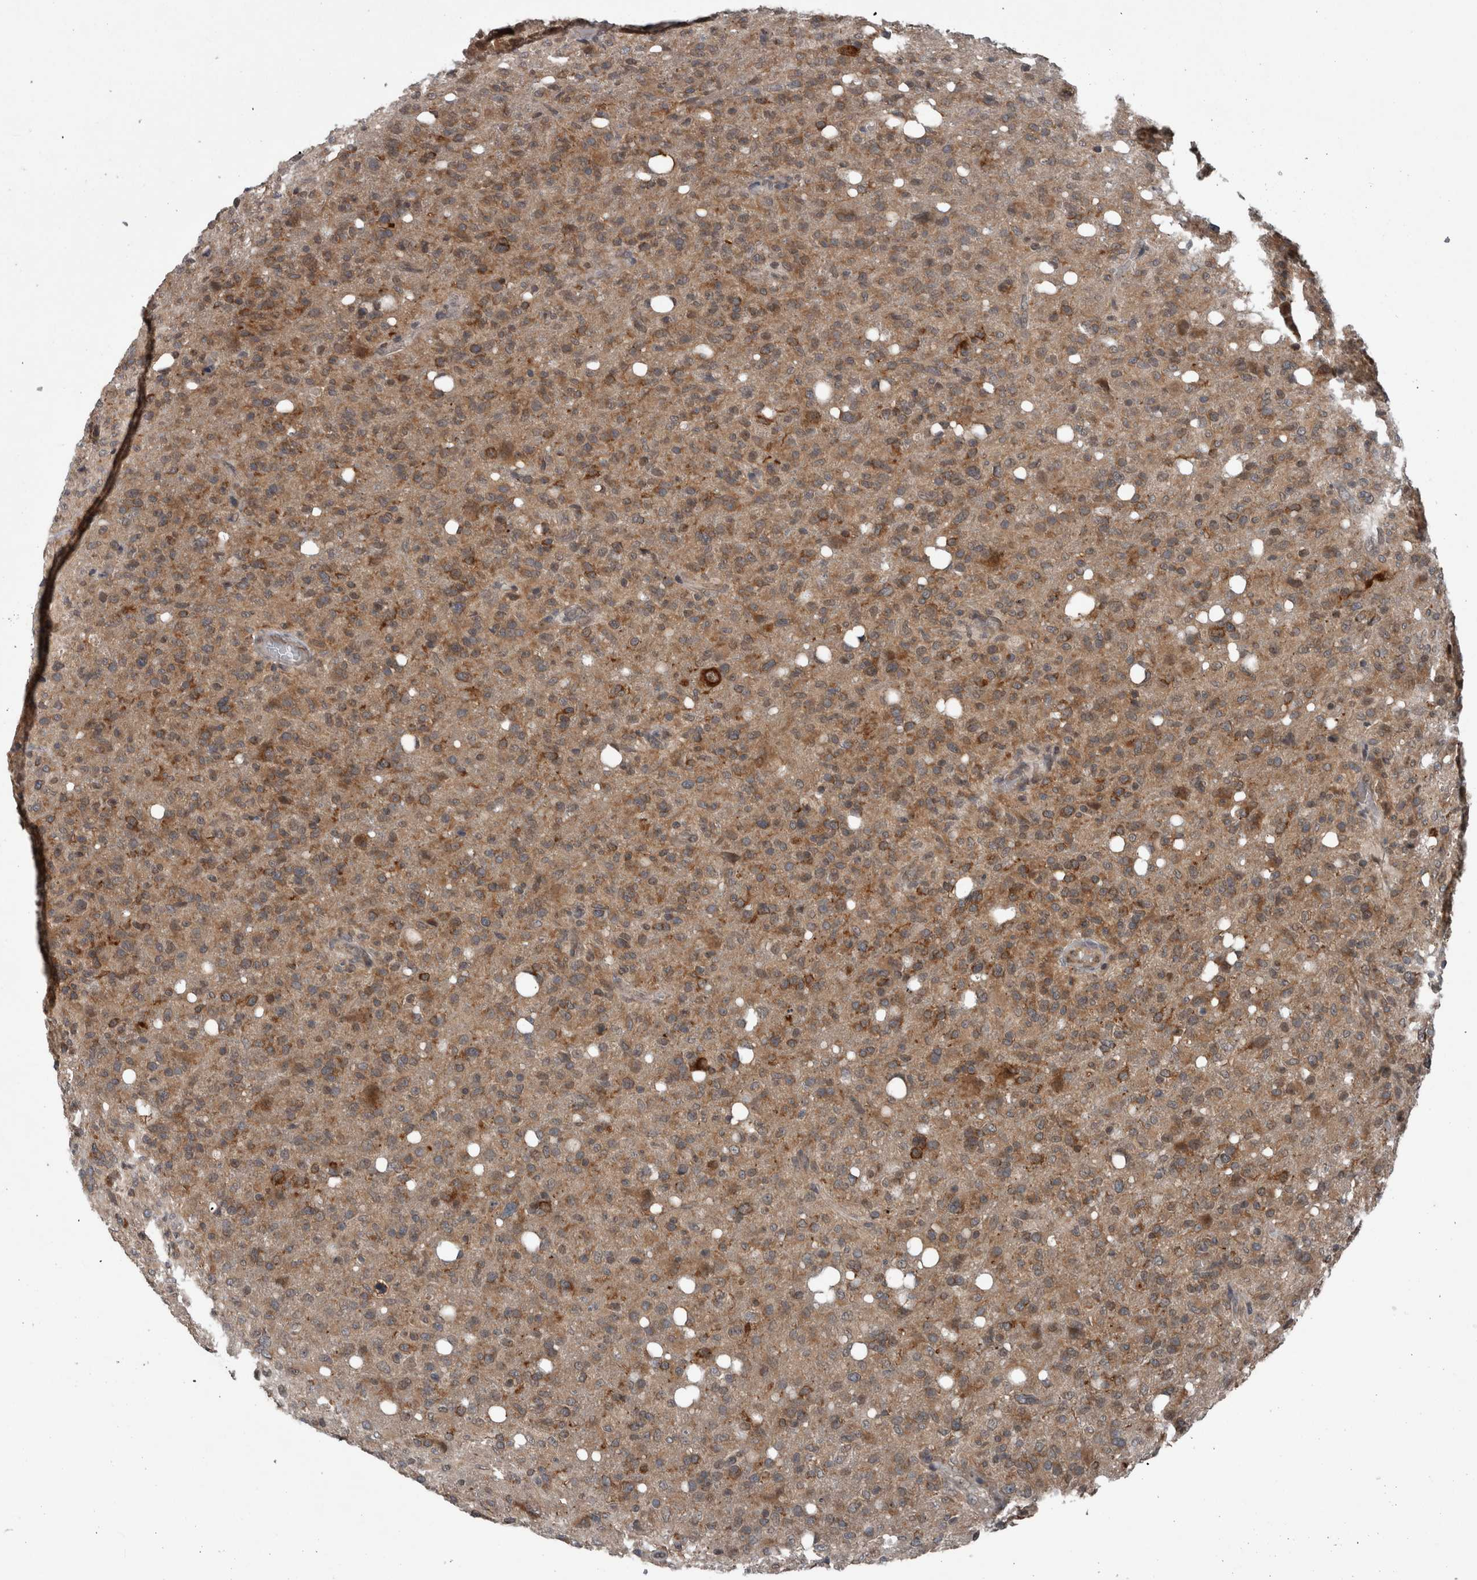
{"staining": {"intensity": "moderate", "quantity": ">75%", "location": "cytoplasmic/membranous"}, "tissue": "glioma", "cell_type": "Tumor cells", "image_type": "cancer", "snomed": [{"axis": "morphology", "description": "Glioma, malignant, High grade"}, {"axis": "topography", "description": "Brain"}], "caption": "Immunohistochemistry (IHC) histopathology image of glioma stained for a protein (brown), which displays medium levels of moderate cytoplasmic/membranous positivity in approximately >75% of tumor cells.", "gene": "ENY2", "patient": {"sex": "female", "age": 57}}